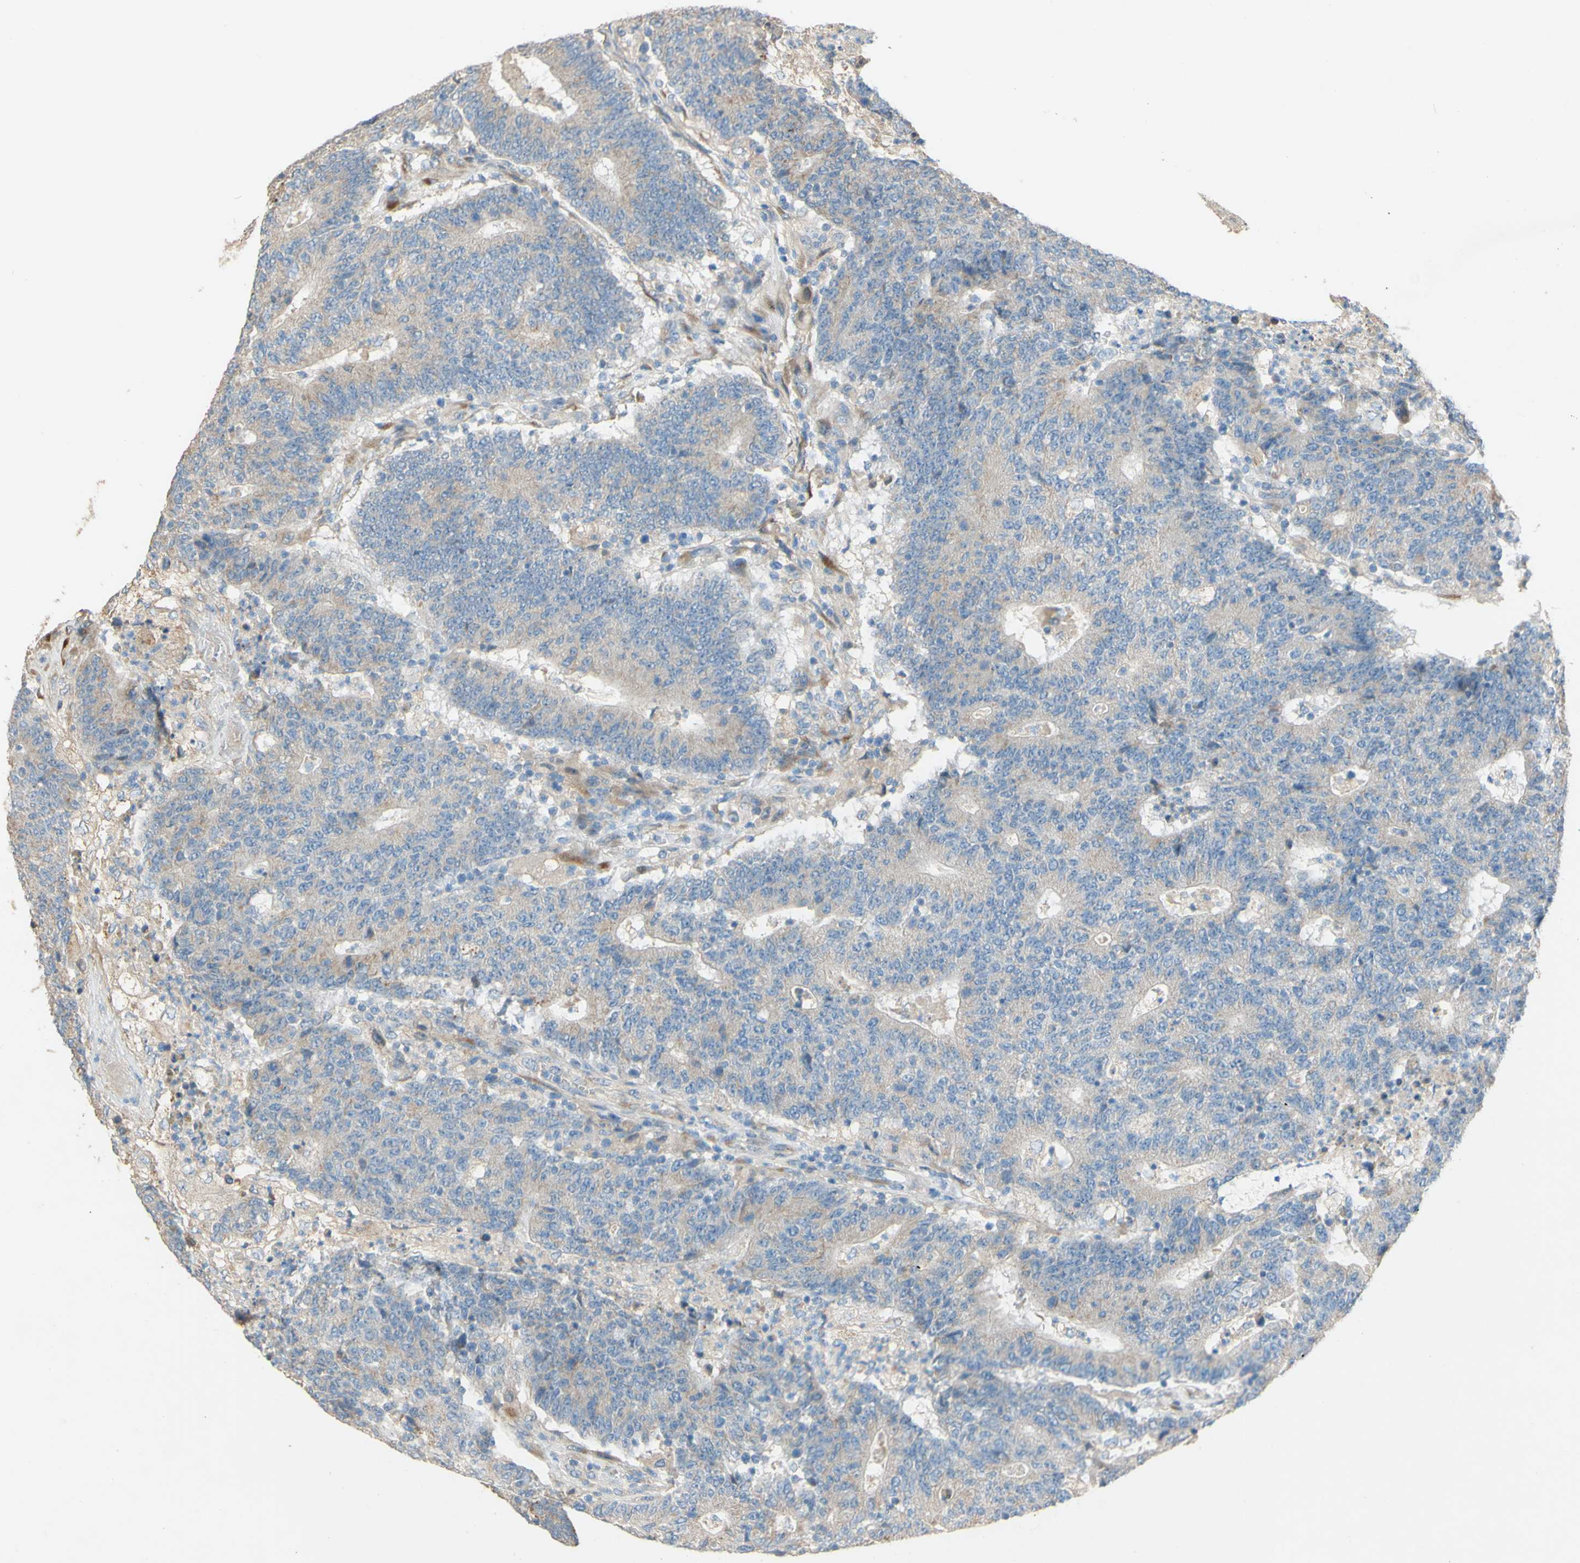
{"staining": {"intensity": "negative", "quantity": "none", "location": "none"}, "tissue": "colorectal cancer", "cell_type": "Tumor cells", "image_type": "cancer", "snomed": [{"axis": "morphology", "description": "Normal tissue, NOS"}, {"axis": "morphology", "description": "Adenocarcinoma, NOS"}, {"axis": "topography", "description": "Colon"}], "caption": "Tumor cells show no significant expression in adenocarcinoma (colorectal). The staining is performed using DAB (3,3'-diaminobenzidine) brown chromogen with nuclei counter-stained in using hematoxylin.", "gene": "DKK3", "patient": {"sex": "female", "age": 75}}